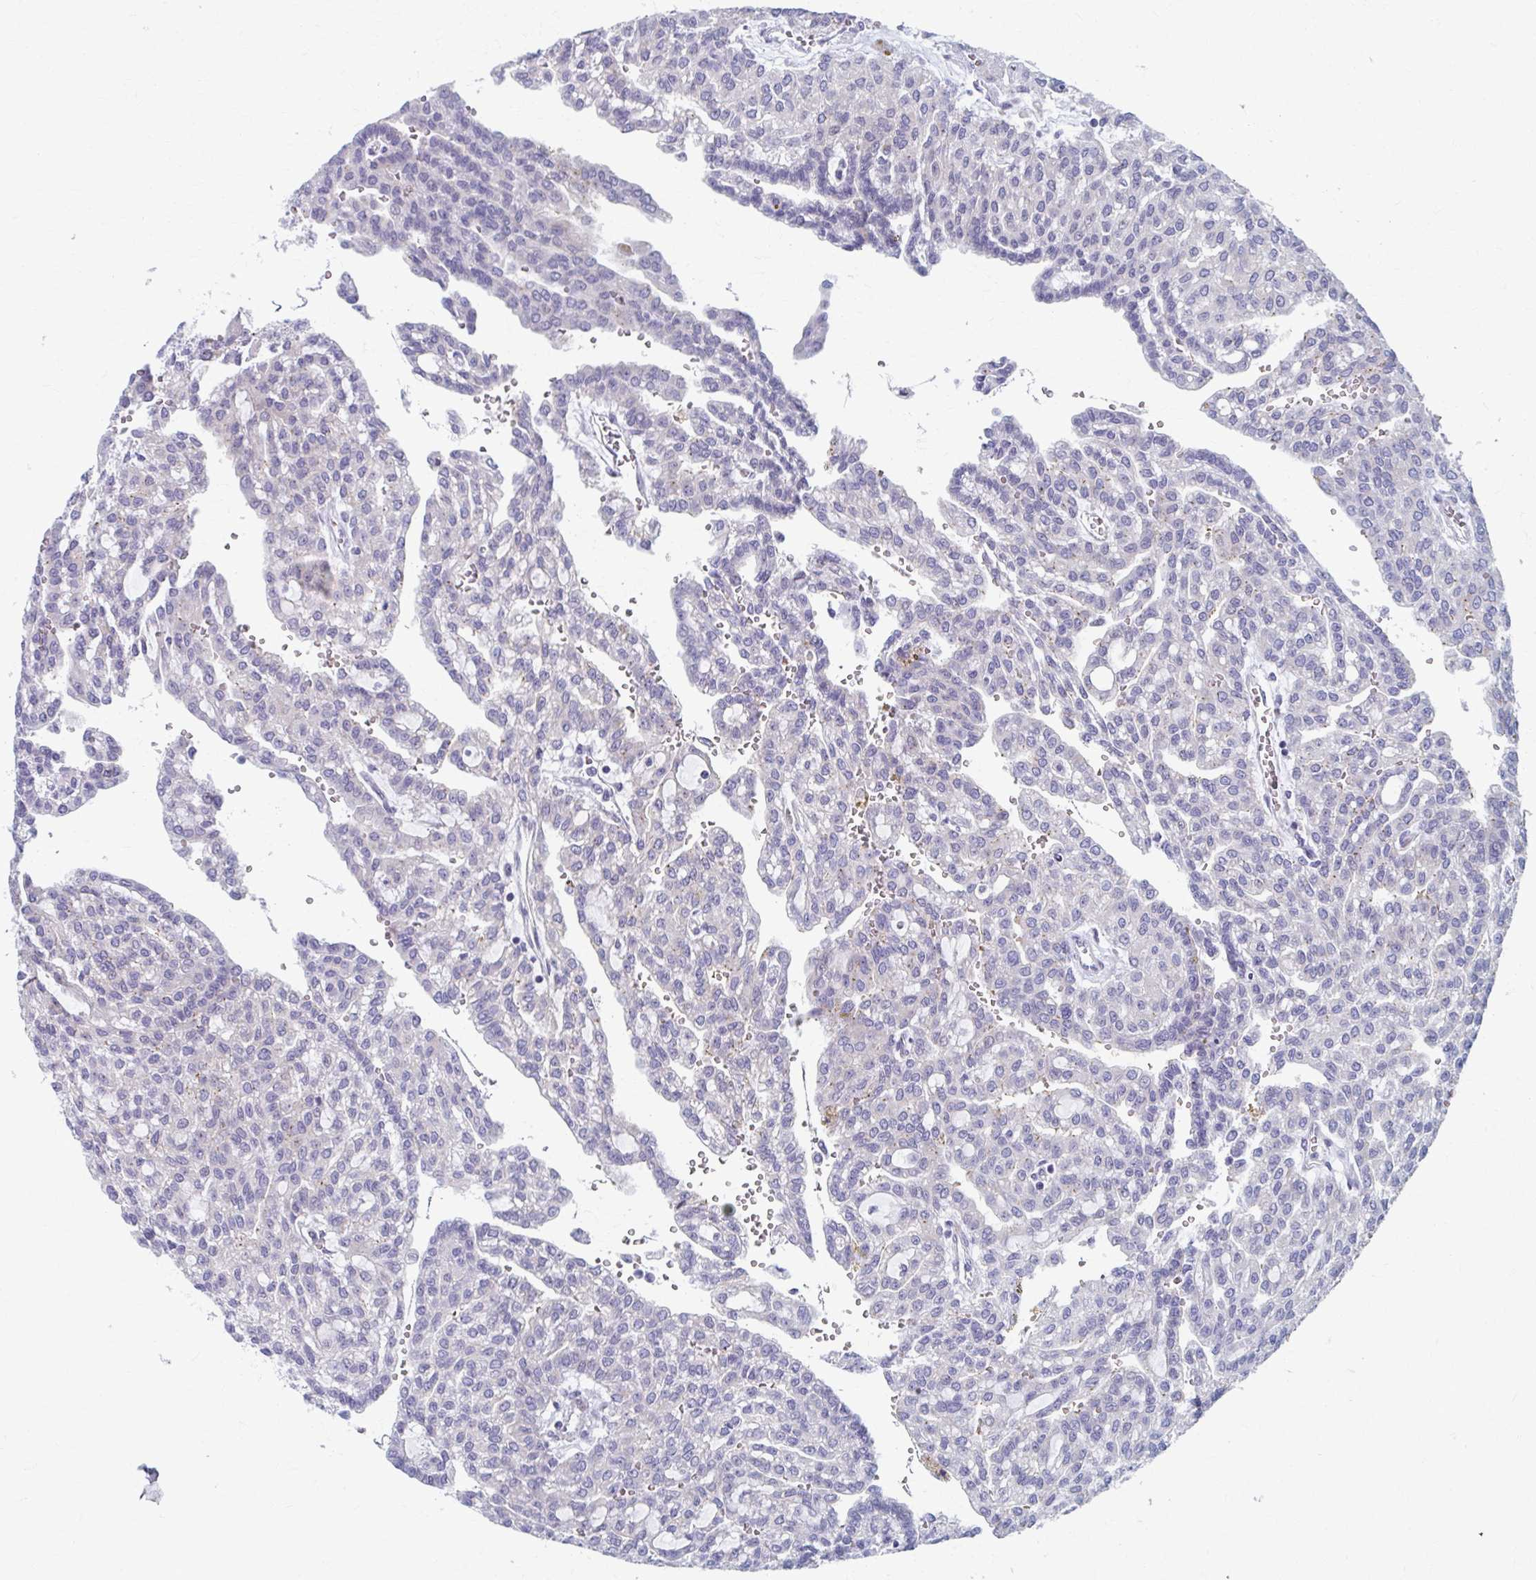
{"staining": {"intensity": "negative", "quantity": "none", "location": "none"}, "tissue": "renal cancer", "cell_type": "Tumor cells", "image_type": "cancer", "snomed": [{"axis": "morphology", "description": "Adenocarcinoma, NOS"}, {"axis": "topography", "description": "Kidney"}], "caption": "This micrograph is of adenocarcinoma (renal) stained with immunohistochemistry to label a protein in brown with the nuclei are counter-stained blue. There is no staining in tumor cells.", "gene": "ABHD16B", "patient": {"sex": "male", "age": 63}}